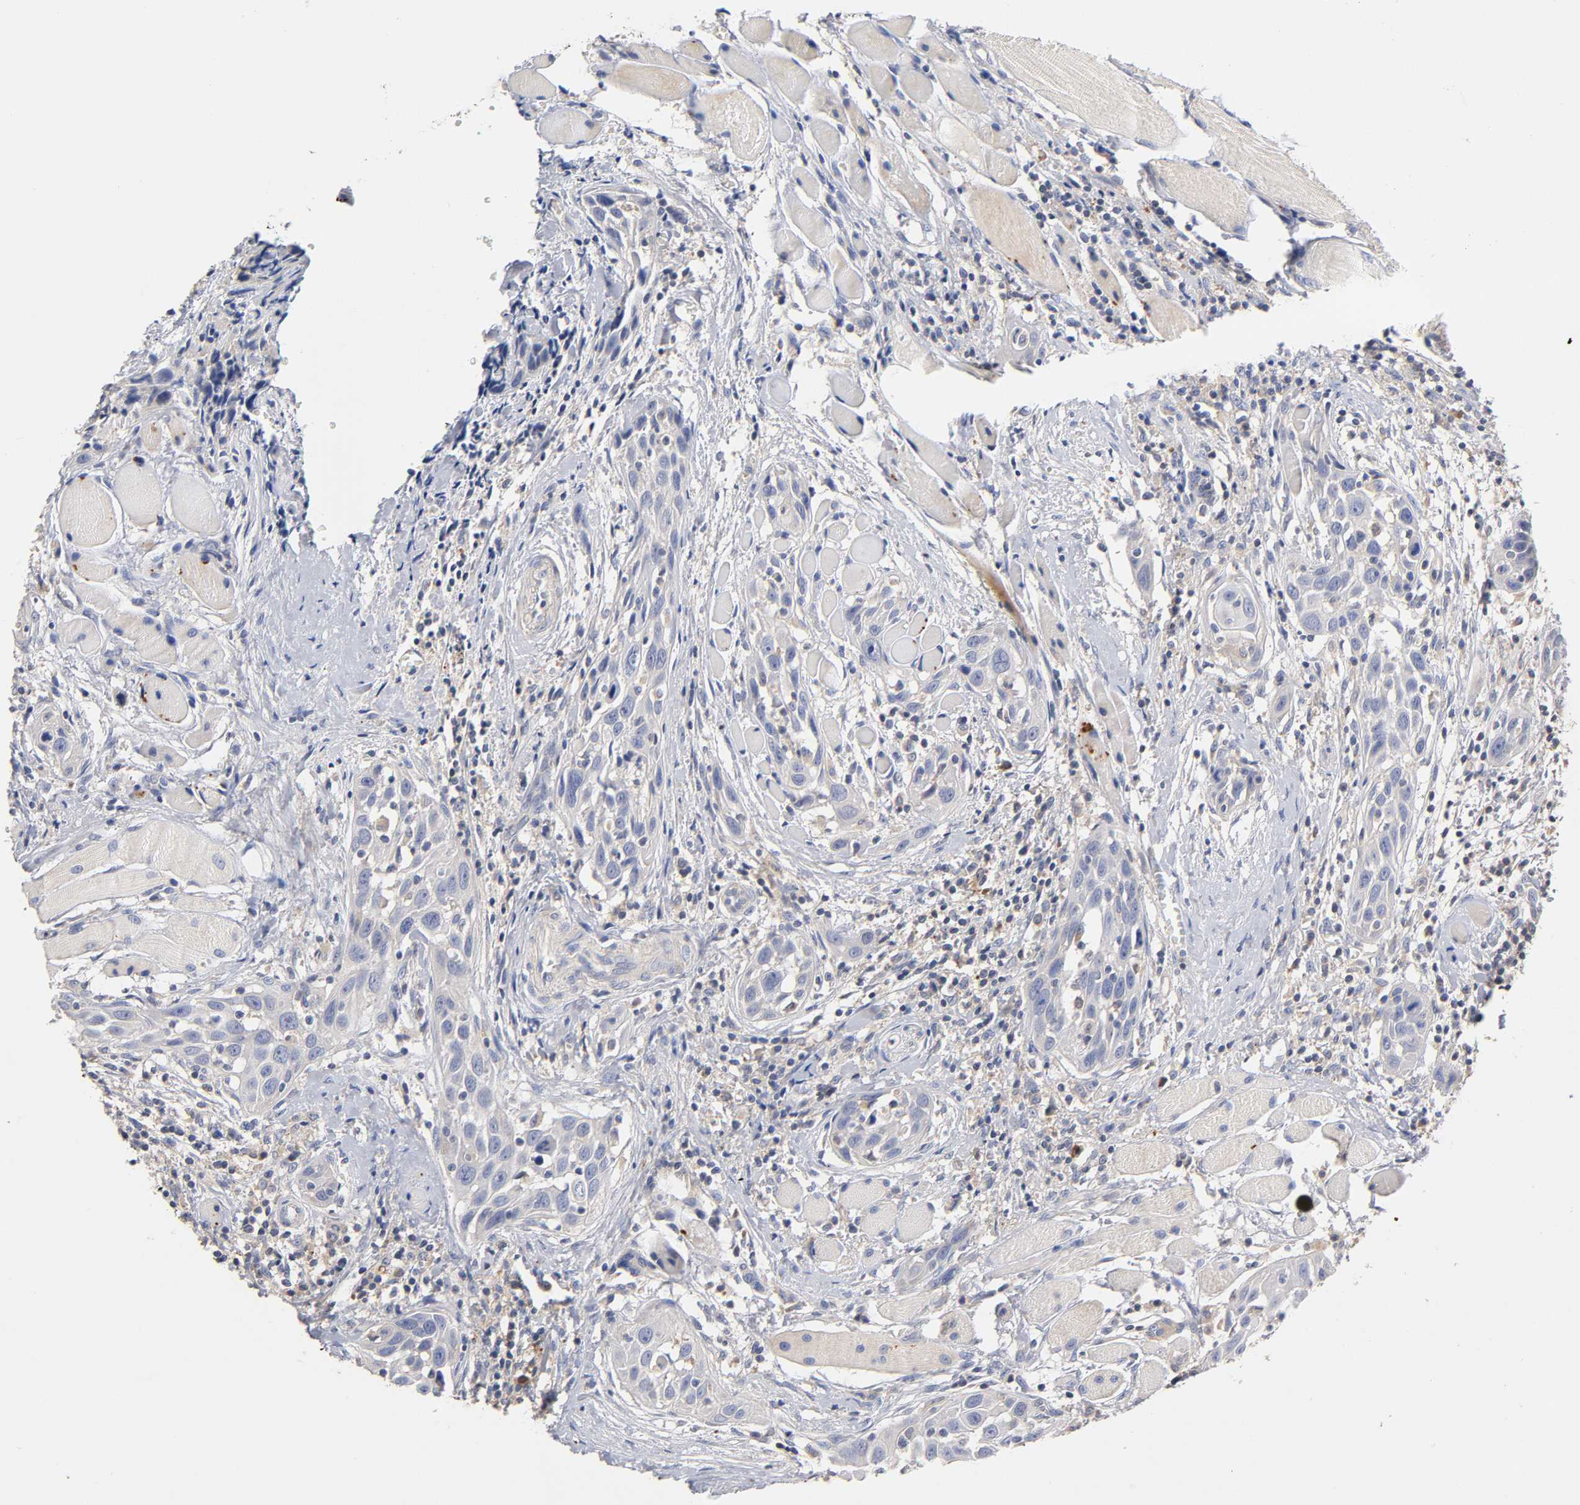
{"staining": {"intensity": "negative", "quantity": "none", "location": "none"}, "tissue": "head and neck cancer", "cell_type": "Tumor cells", "image_type": "cancer", "snomed": [{"axis": "morphology", "description": "Squamous cell carcinoma, NOS"}, {"axis": "topography", "description": "Oral tissue"}, {"axis": "topography", "description": "Head-Neck"}], "caption": "Head and neck squamous cell carcinoma was stained to show a protein in brown. There is no significant staining in tumor cells.", "gene": "RHOA", "patient": {"sex": "female", "age": 50}}